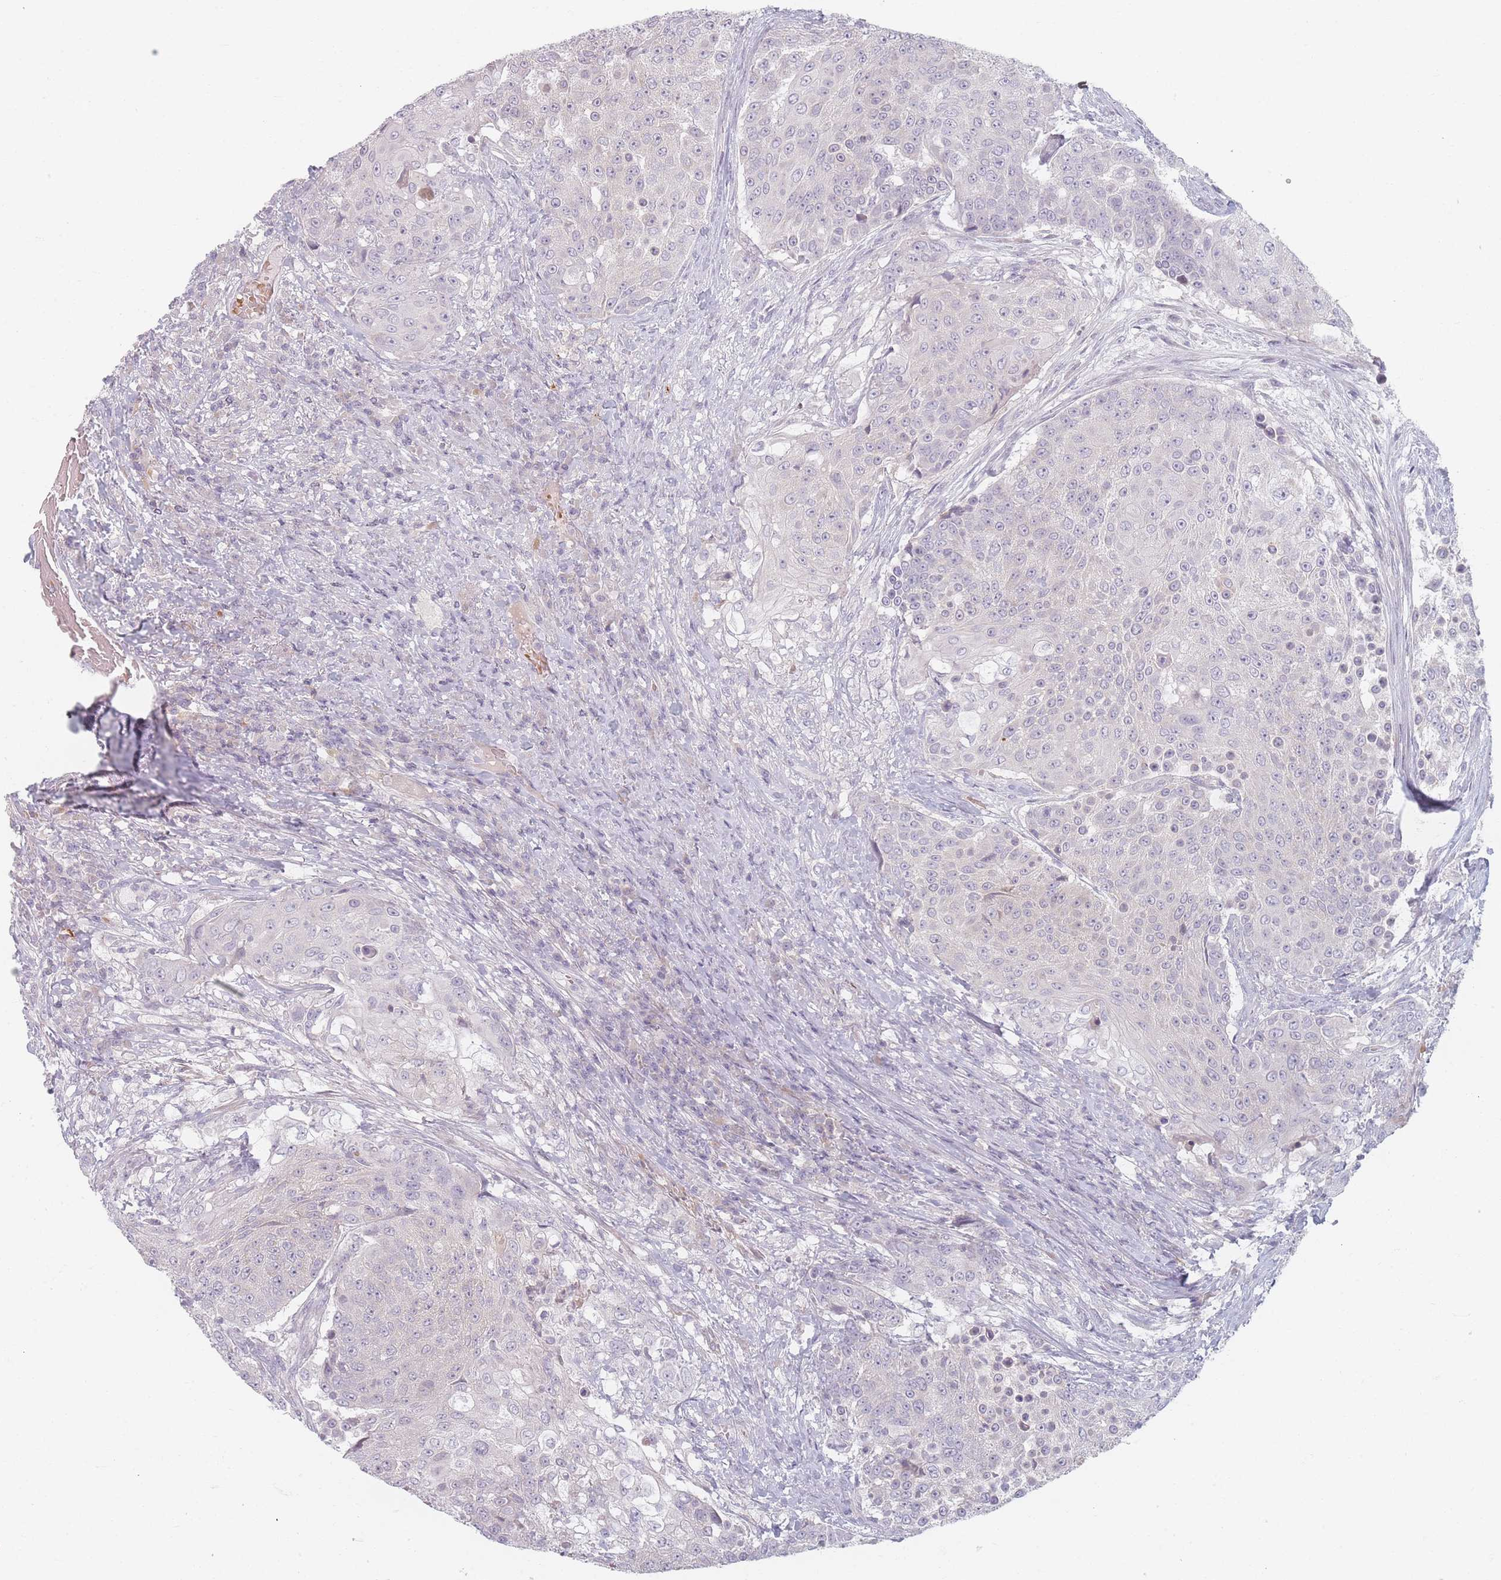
{"staining": {"intensity": "negative", "quantity": "none", "location": "none"}, "tissue": "urothelial cancer", "cell_type": "Tumor cells", "image_type": "cancer", "snomed": [{"axis": "morphology", "description": "Urothelial carcinoma, High grade"}, {"axis": "topography", "description": "Urinary bladder"}], "caption": "IHC image of neoplastic tissue: human urothelial cancer stained with DAB (3,3'-diaminobenzidine) exhibits no significant protein positivity in tumor cells.", "gene": "TMOD1", "patient": {"sex": "female", "age": 63}}